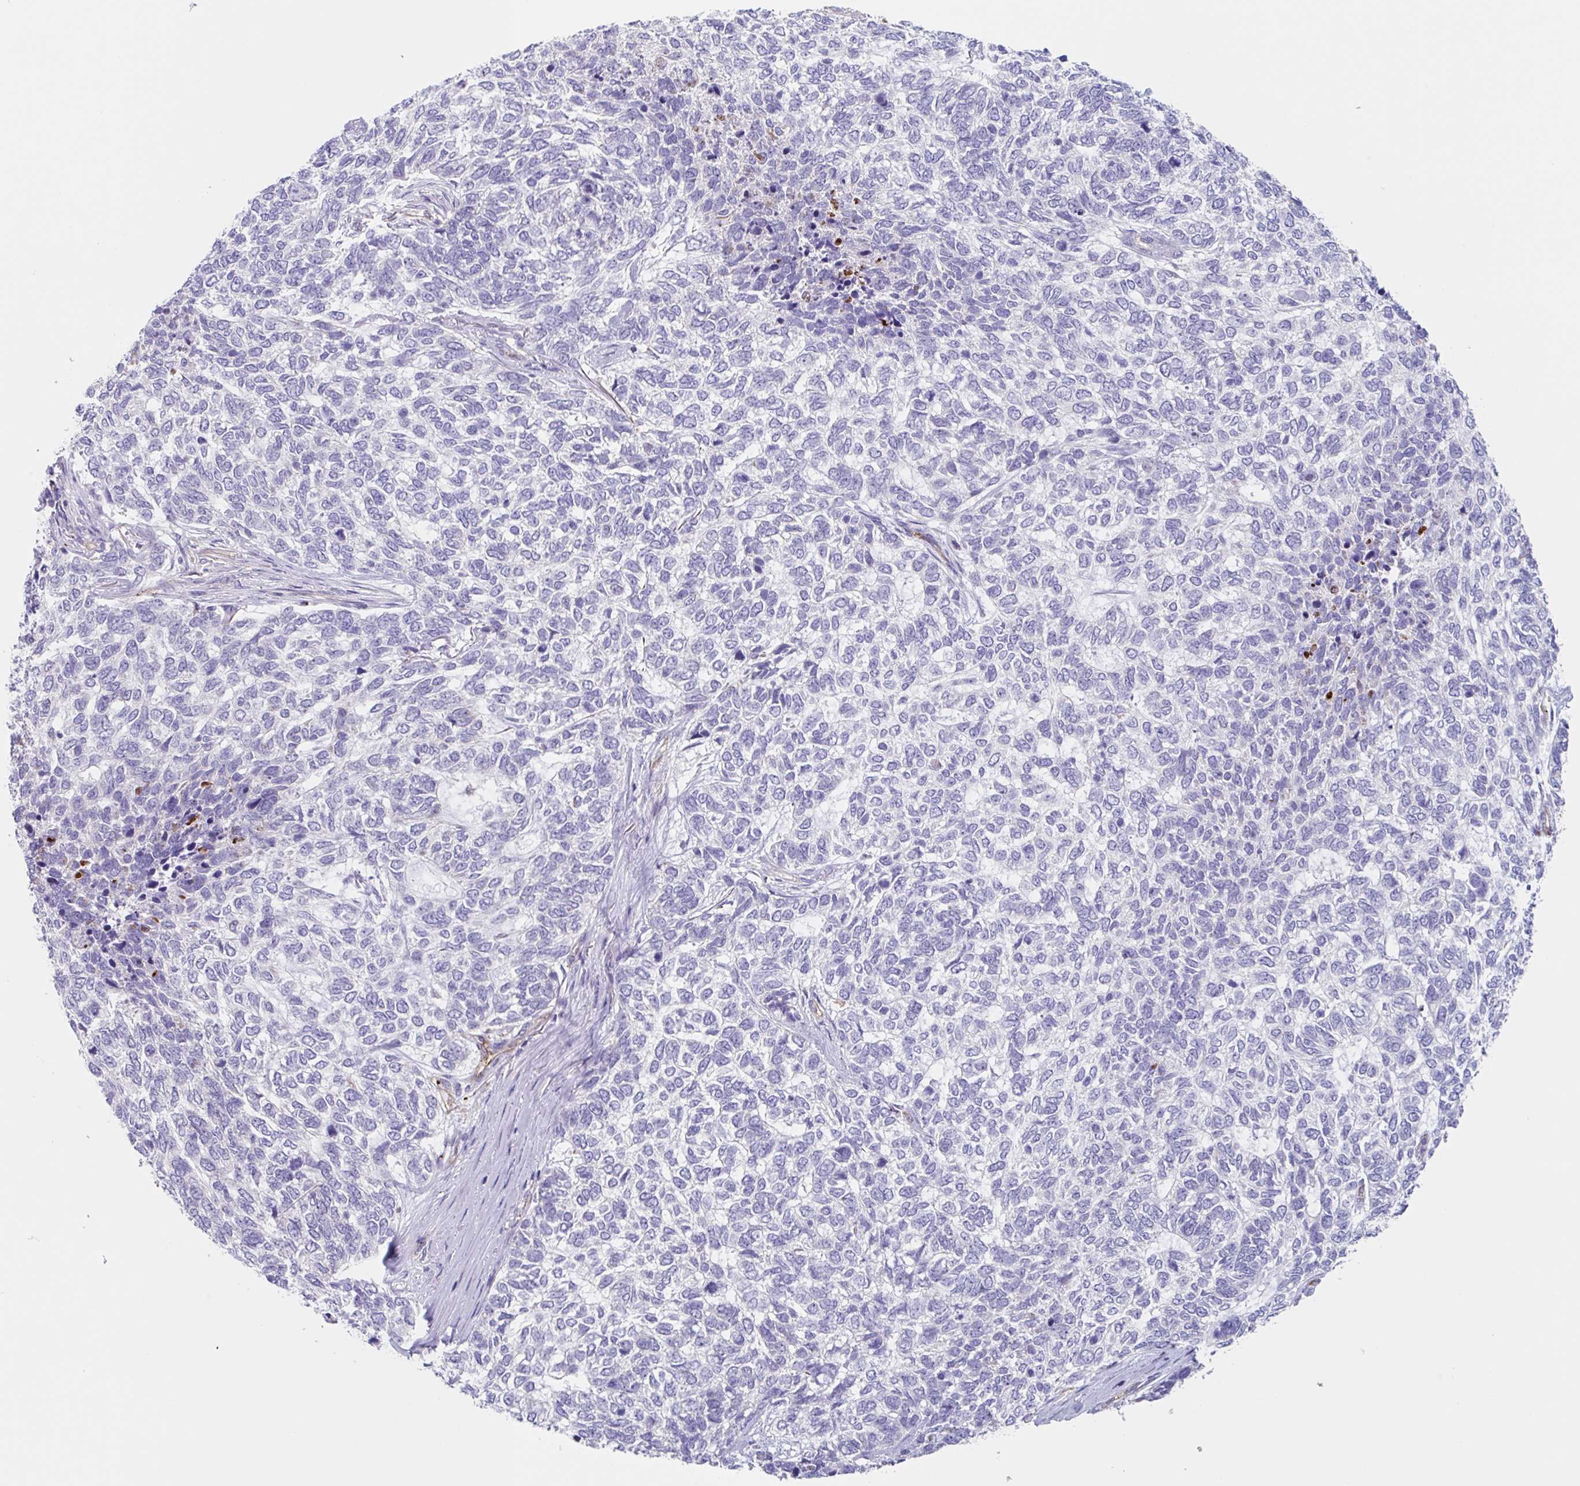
{"staining": {"intensity": "negative", "quantity": "none", "location": "none"}, "tissue": "skin cancer", "cell_type": "Tumor cells", "image_type": "cancer", "snomed": [{"axis": "morphology", "description": "Basal cell carcinoma"}, {"axis": "topography", "description": "Skin"}], "caption": "This is an immunohistochemistry micrograph of human skin cancer (basal cell carcinoma). There is no staining in tumor cells.", "gene": "EHD4", "patient": {"sex": "female", "age": 65}}